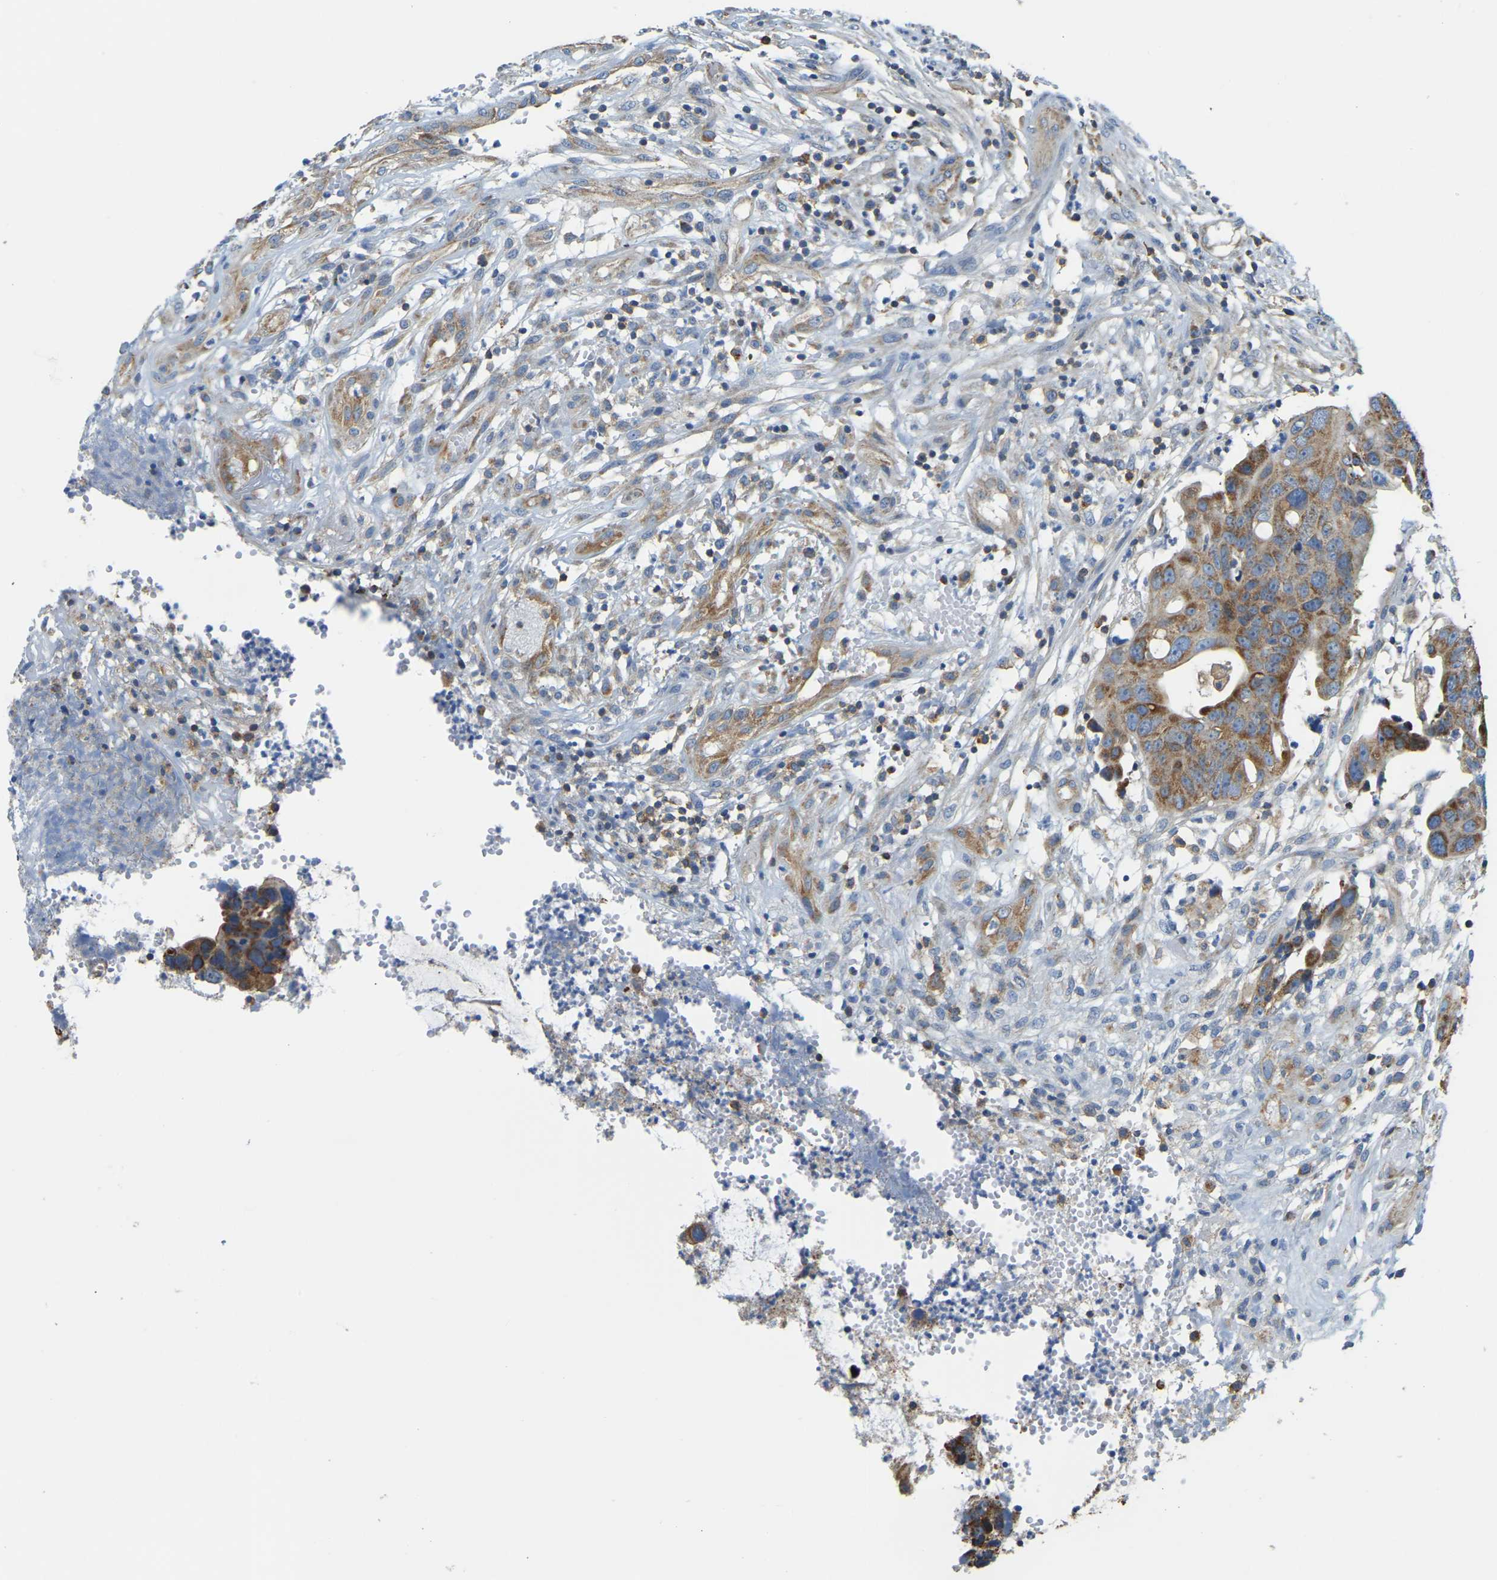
{"staining": {"intensity": "moderate", "quantity": ">75%", "location": "cytoplasmic/membranous"}, "tissue": "colorectal cancer", "cell_type": "Tumor cells", "image_type": "cancer", "snomed": [{"axis": "morphology", "description": "Adenocarcinoma, NOS"}, {"axis": "topography", "description": "Colon"}], "caption": "The immunohistochemical stain shows moderate cytoplasmic/membranous positivity in tumor cells of colorectal adenocarcinoma tissue. The staining was performed using DAB to visualize the protein expression in brown, while the nuclei were stained in blue with hematoxylin (Magnification: 20x).", "gene": "AHNAK", "patient": {"sex": "female", "age": 57}}